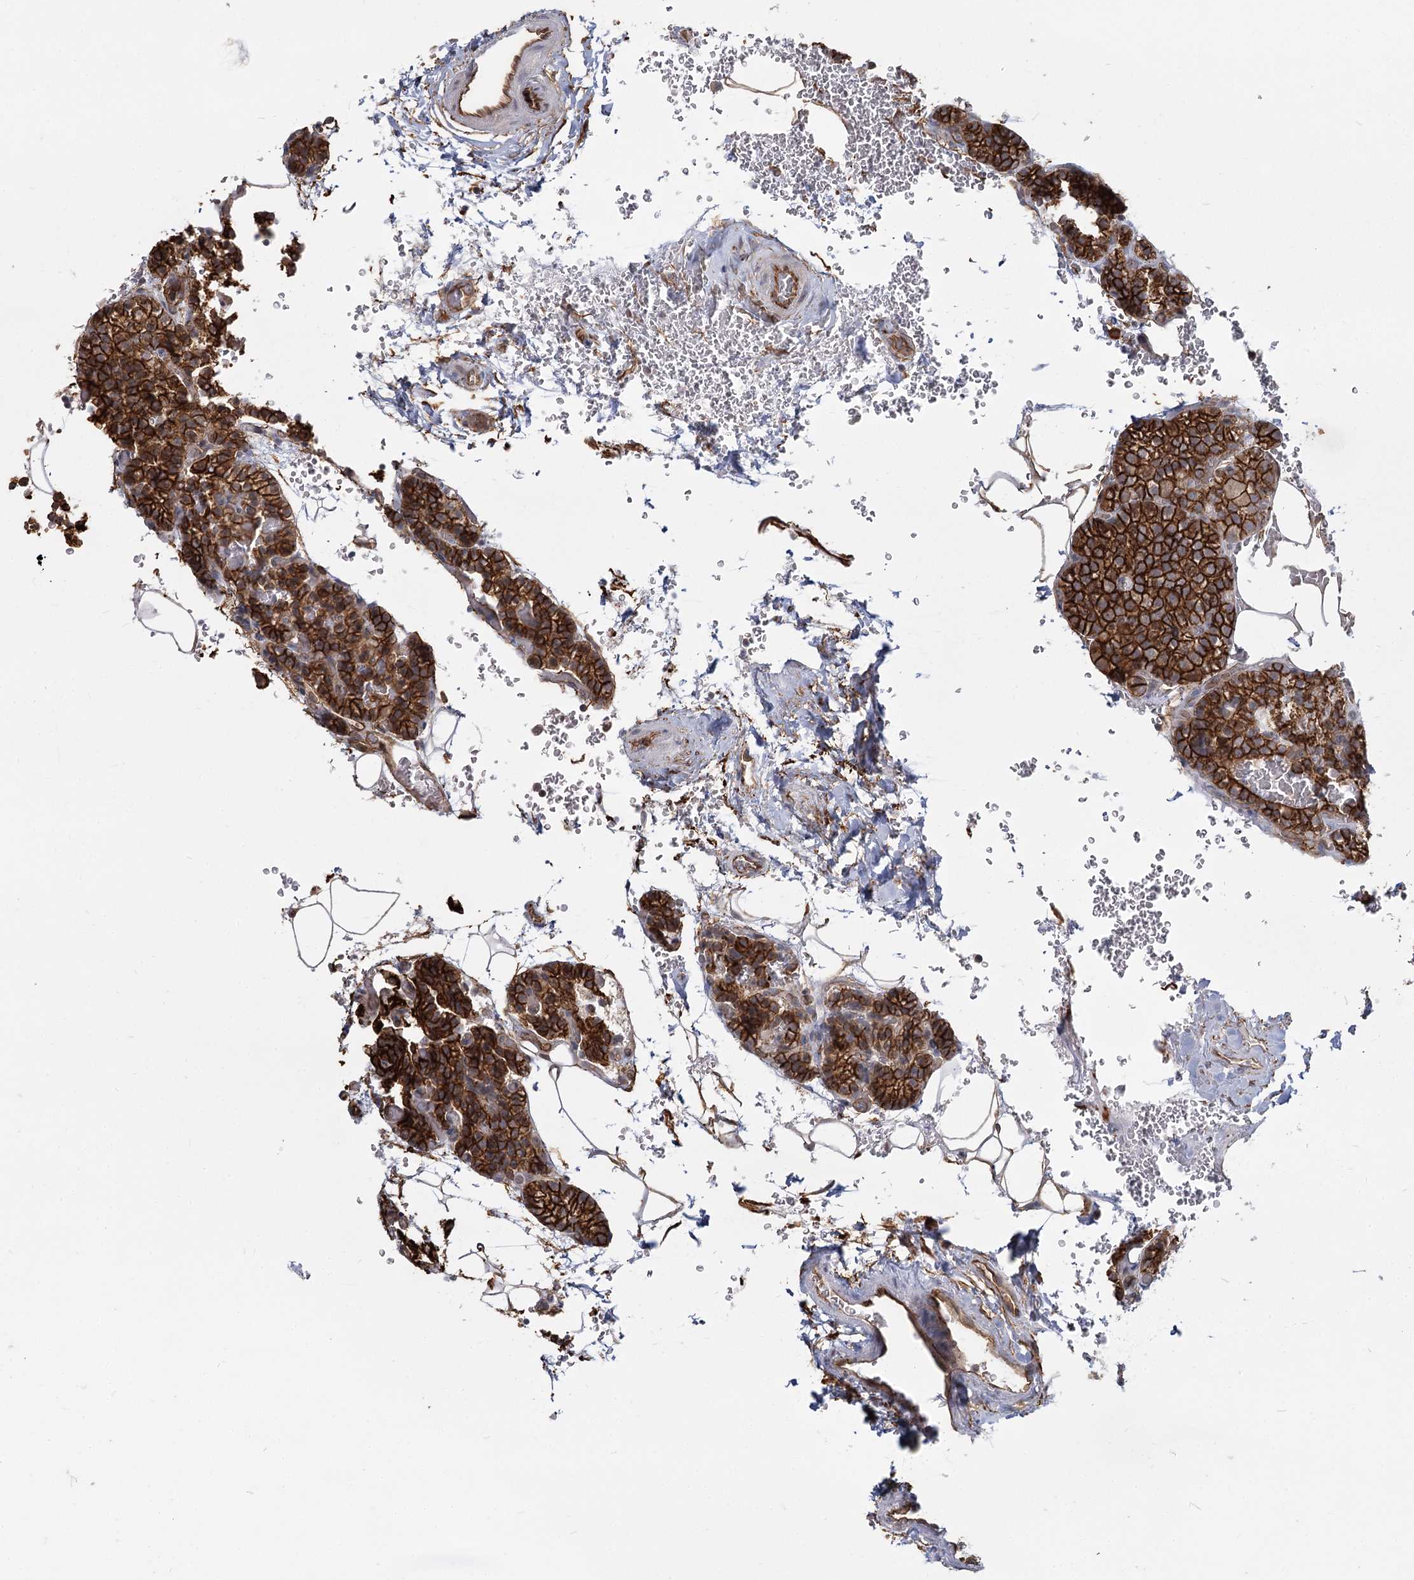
{"staining": {"intensity": "strong", "quantity": ">75%", "location": "cytoplasmic/membranous"}, "tissue": "parathyroid gland", "cell_type": "Glandular cells", "image_type": "normal", "snomed": [{"axis": "morphology", "description": "Normal tissue, NOS"}, {"axis": "topography", "description": "Parathyroid gland"}], "caption": "Immunohistochemical staining of normal parathyroid gland reveals >75% levels of strong cytoplasmic/membranous protein positivity in about >75% of glandular cells.", "gene": "RPP14", "patient": {"sex": "male", "age": 50}}